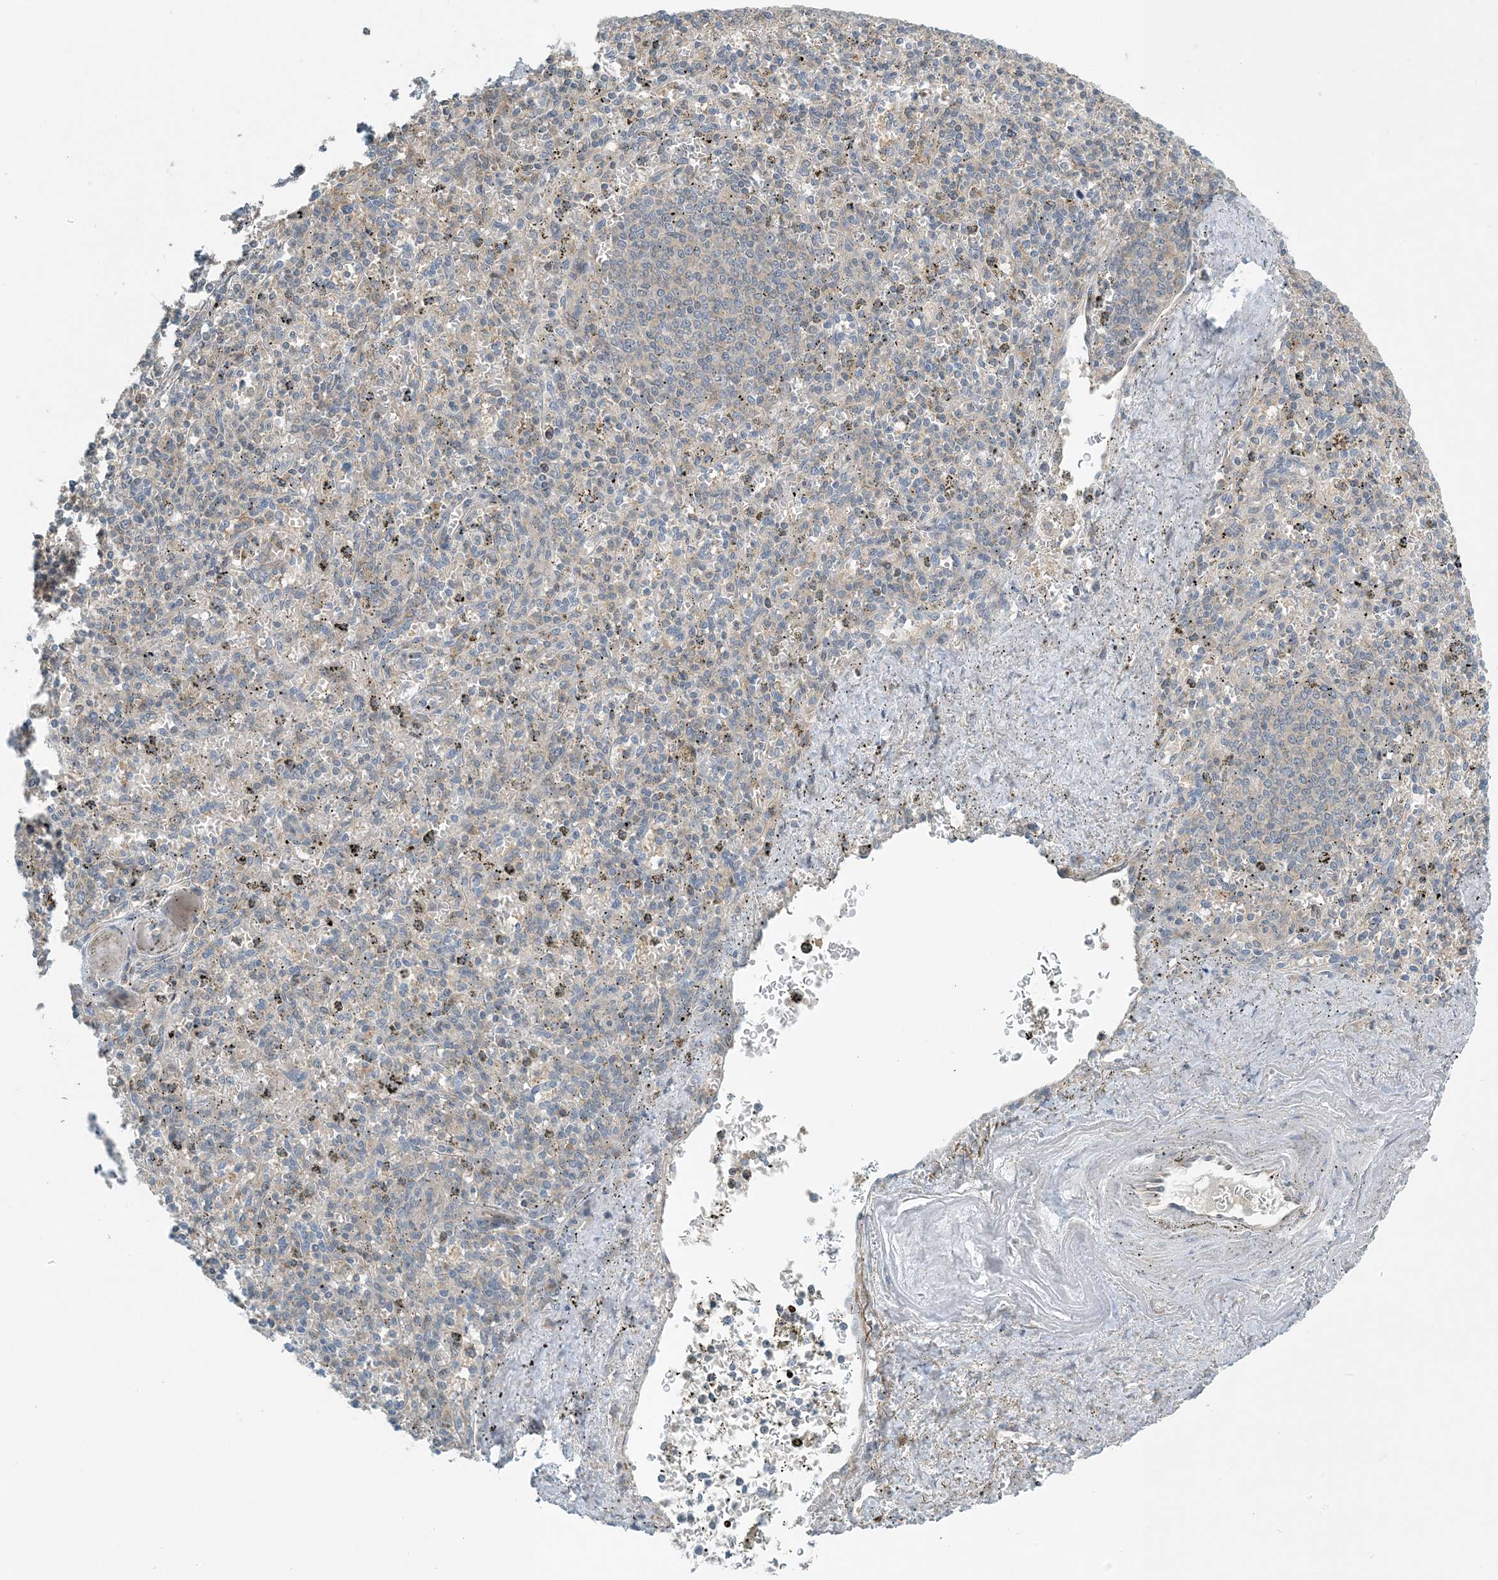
{"staining": {"intensity": "negative", "quantity": "none", "location": "none"}, "tissue": "spleen", "cell_type": "Cells in red pulp", "image_type": "normal", "snomed": [{"axis": "morphology", "description": "Normal tissue, NOS"}, {"axis": "topography", "description": "Spleen"}], "caption": "Immunohistochemical staining of unremarkable human spleen reveals no significant staining in cells in red pulp.", "gene": "ZBTB3", "patient": {"sex": "male", "age": 72}}